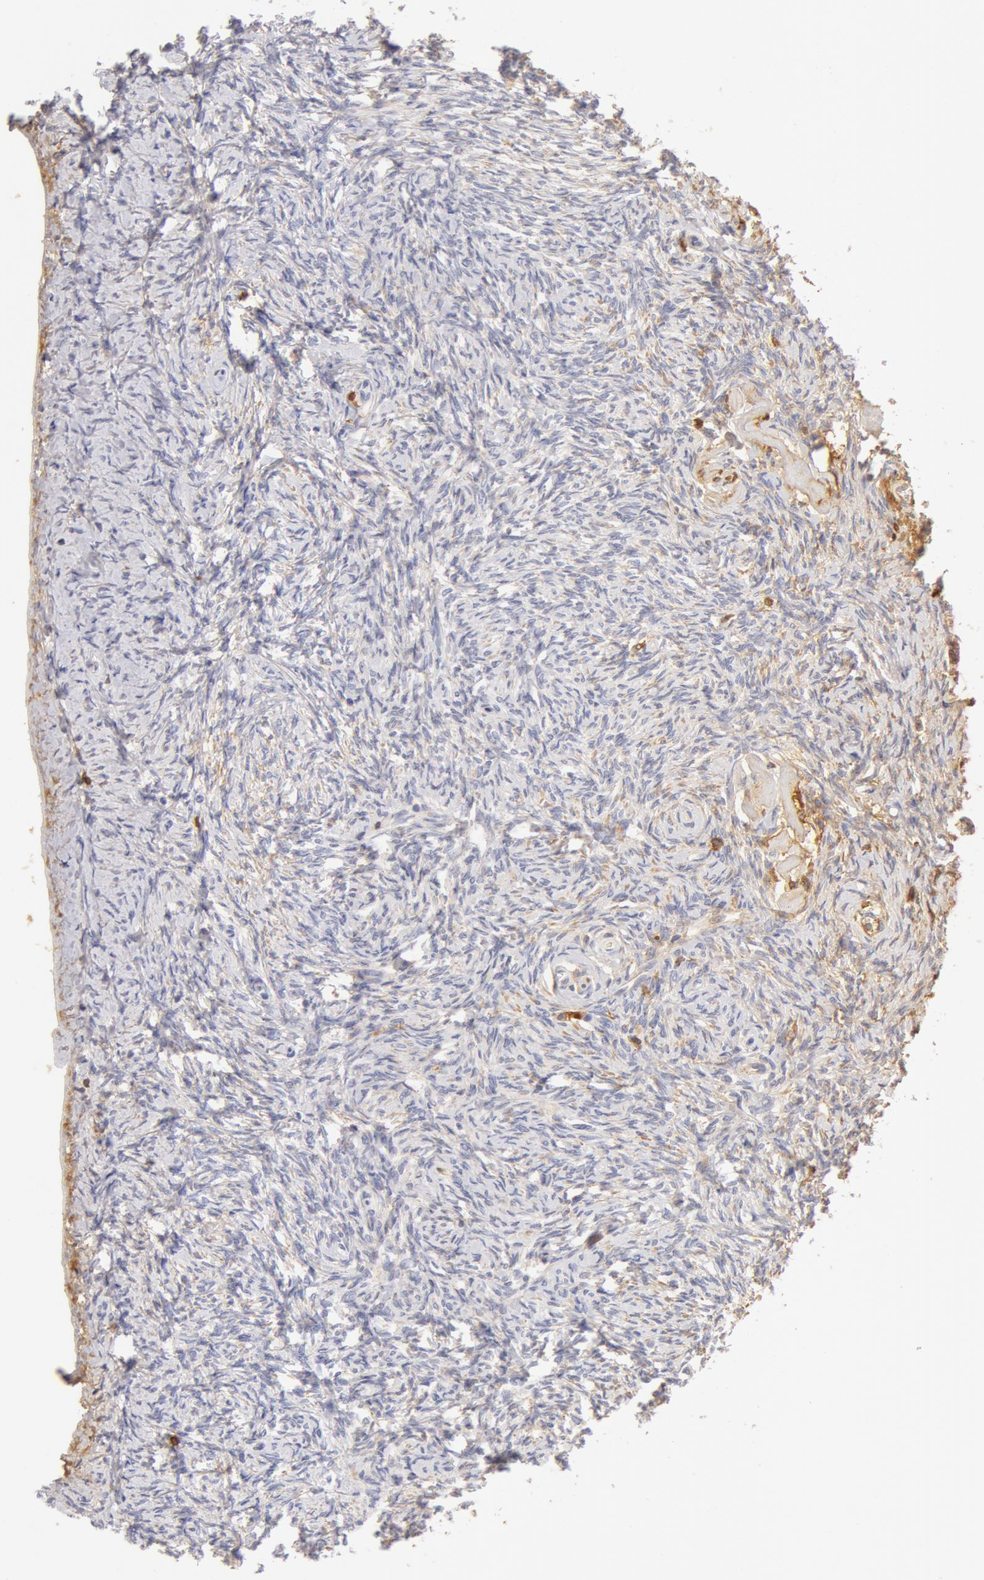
{"staining": {"intensity": "weak", "quantity": "<25%", "location": "cytoplasmic/membranous"}, "tissue": "ovary", "cell_type": "Follicle cells", "image_type": "normal", "snomed": [{"axis": "morphology", "description": "Normal tissue, NOS"}, {"axis": "topography", "description": "Ovary"}], "caption": "Immunohistochemistry micrograph of unremarkable ovary: human ovary stained with DAB shows no significant protein positivity in follicle cells.", "gene": "GC", "patient": {"sex": "female", "age": 53}}